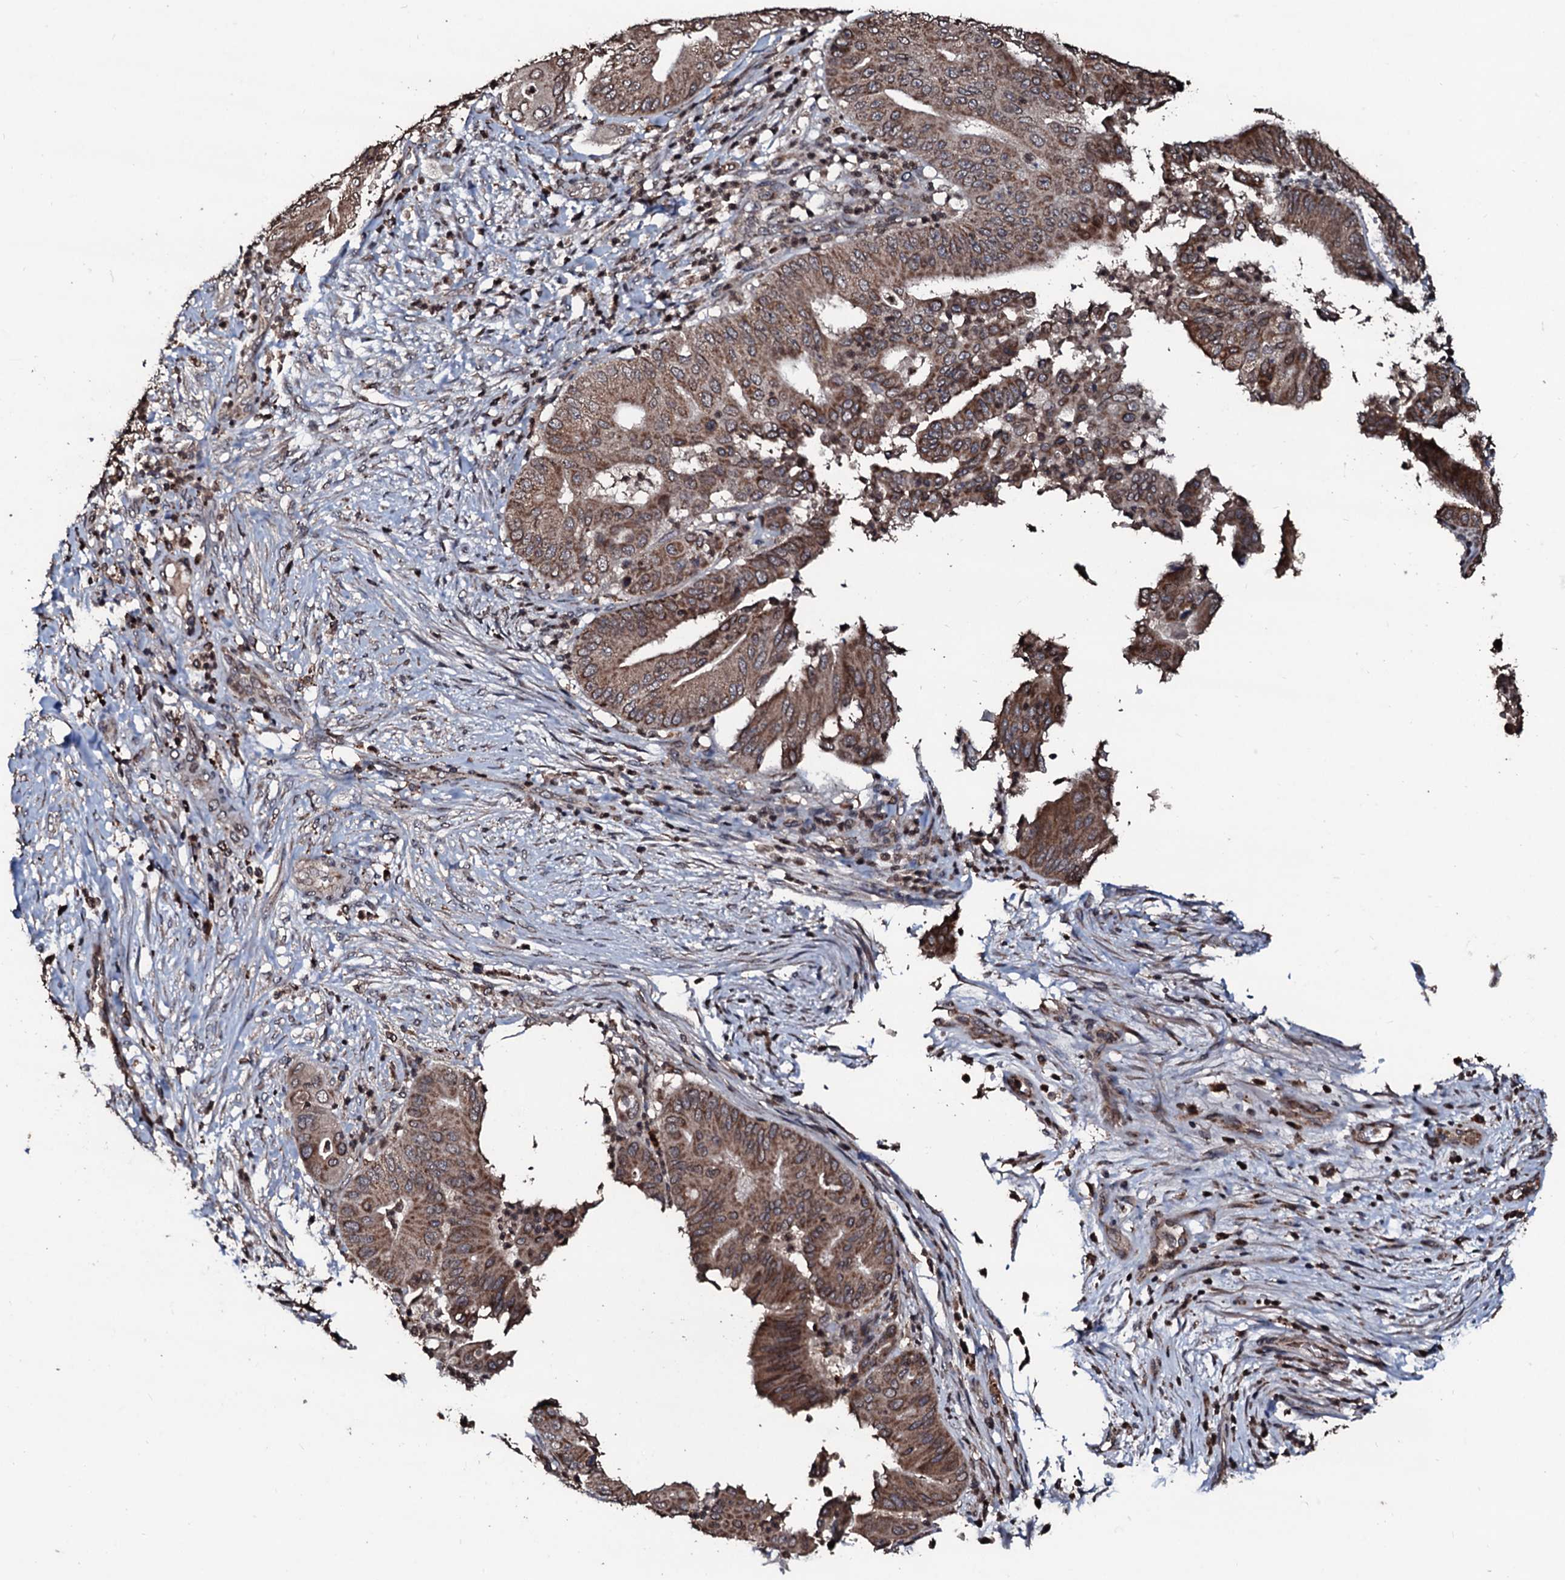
{"staining": {"intensity": "moderate", "quantity": ">75%", "location": "cytoplasmic/membranous"}, "tissue": "pancreatic cancer", "cell_type": "Tumor cells", "image_type": "cancer", "snomed": [{"axis": "morphology", "description": "Adenocarcinoma, NOS"}, {"axis": "topography", "description": "Pancreas"}], "caption": "A micrograph of pancreatic cancer (adenocarcinoma) stained for a protein exhibits moderate cytoplasmic/membranous brown staining in tumor cells.", "gene": "SDHAF2", "patient": {"sex": "female", "age": 77}}